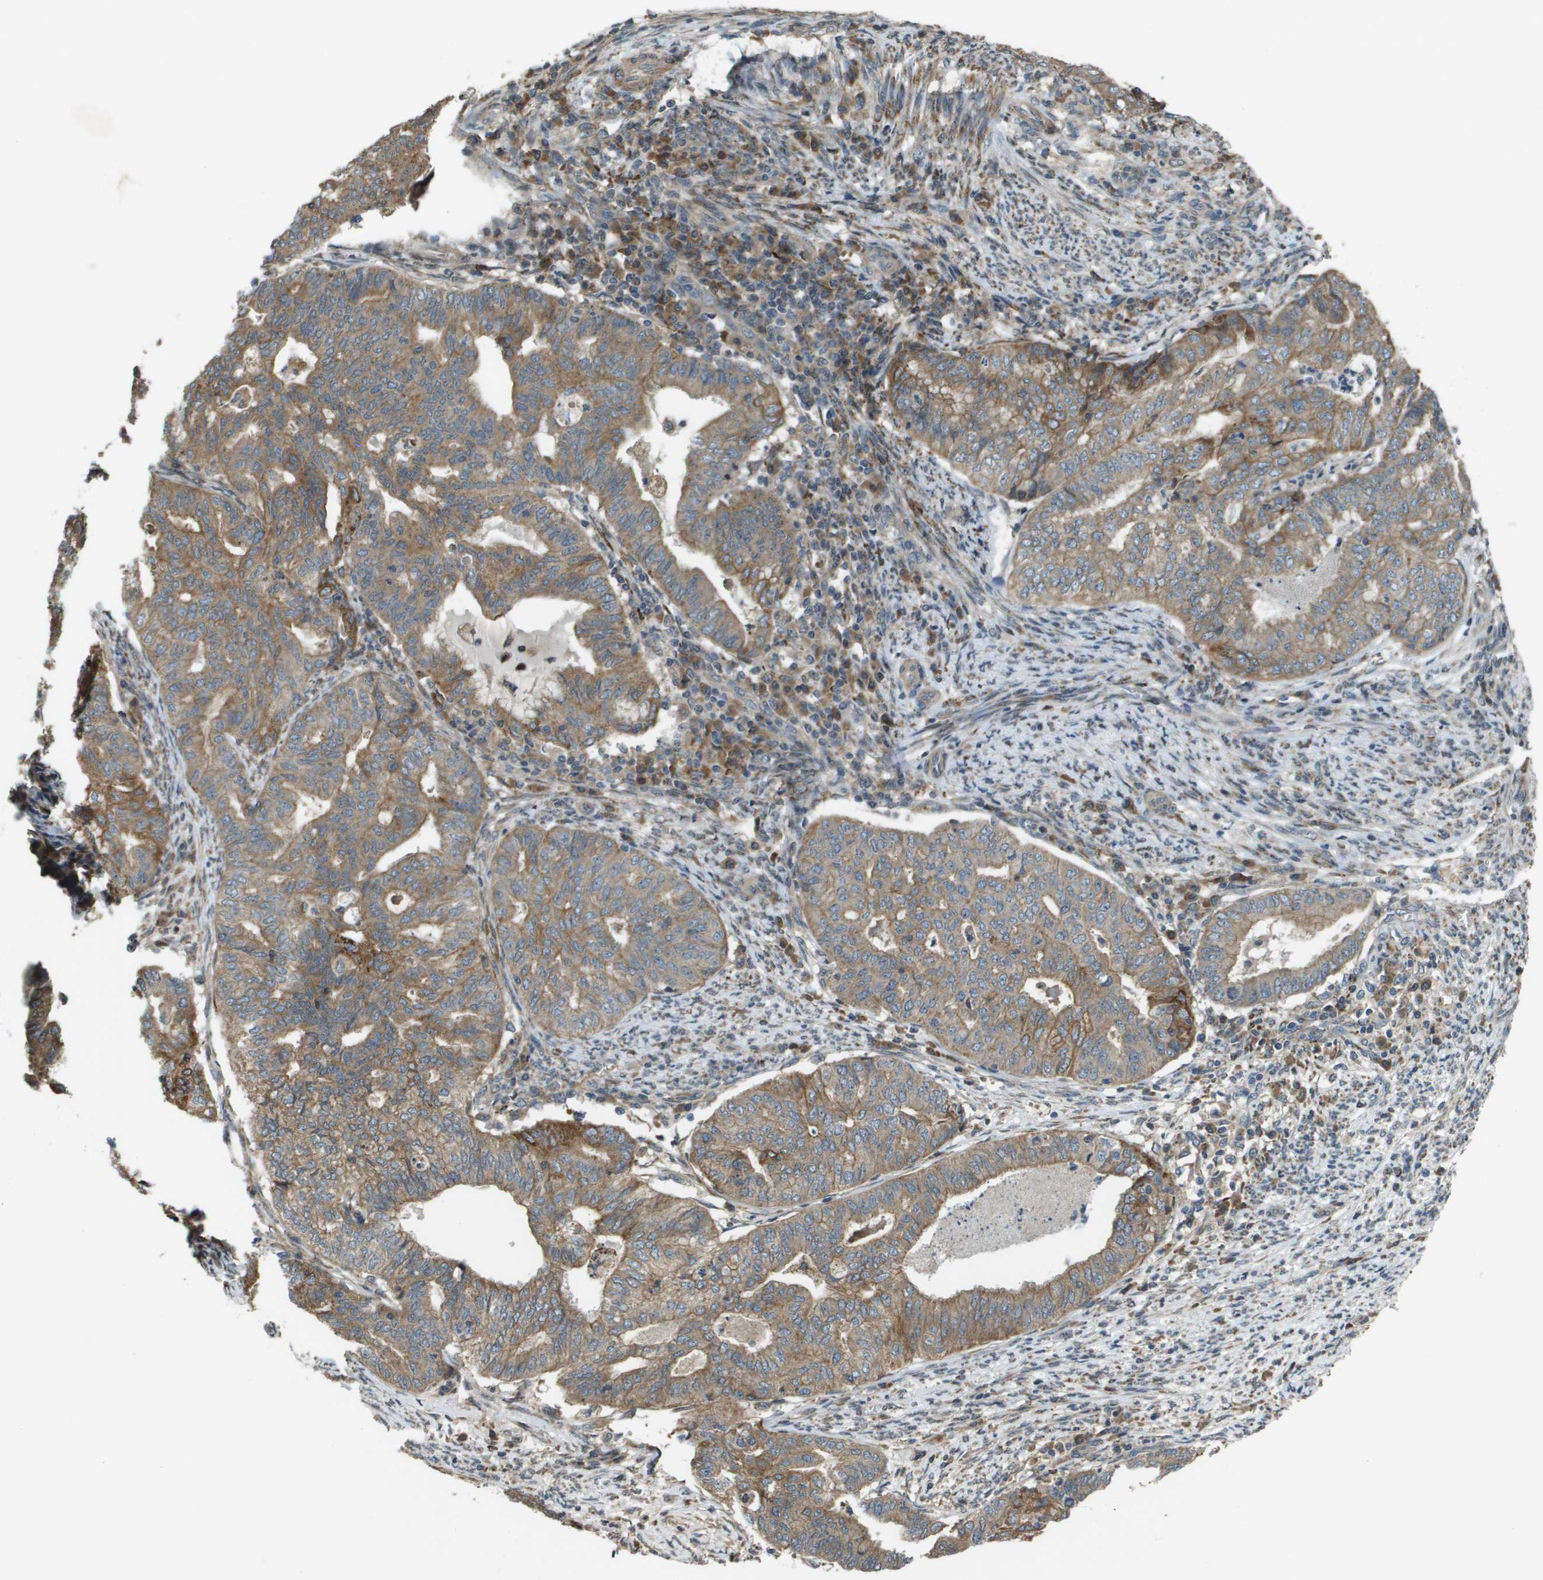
{"staining": {"intensity": "moderate", "quantity": ">75%", "location": "cytoplasmic/membranous"}, "tissue": "endometrial cancer", "cell_type": "Tumor cells", "image_type": "cancer", "snomed": [{"axis": "morphology", "description": "Adenocarcinoma, NOS"}, {"axis": "topography", "description": "Endometrium"}], "caption": "Human adenocarcinoma (endometrial) stained with a protein marker reveals moderate staining in tumor cells.", "gene": "CDKN2C", "patient": {"sex": "female", "age": 79}}